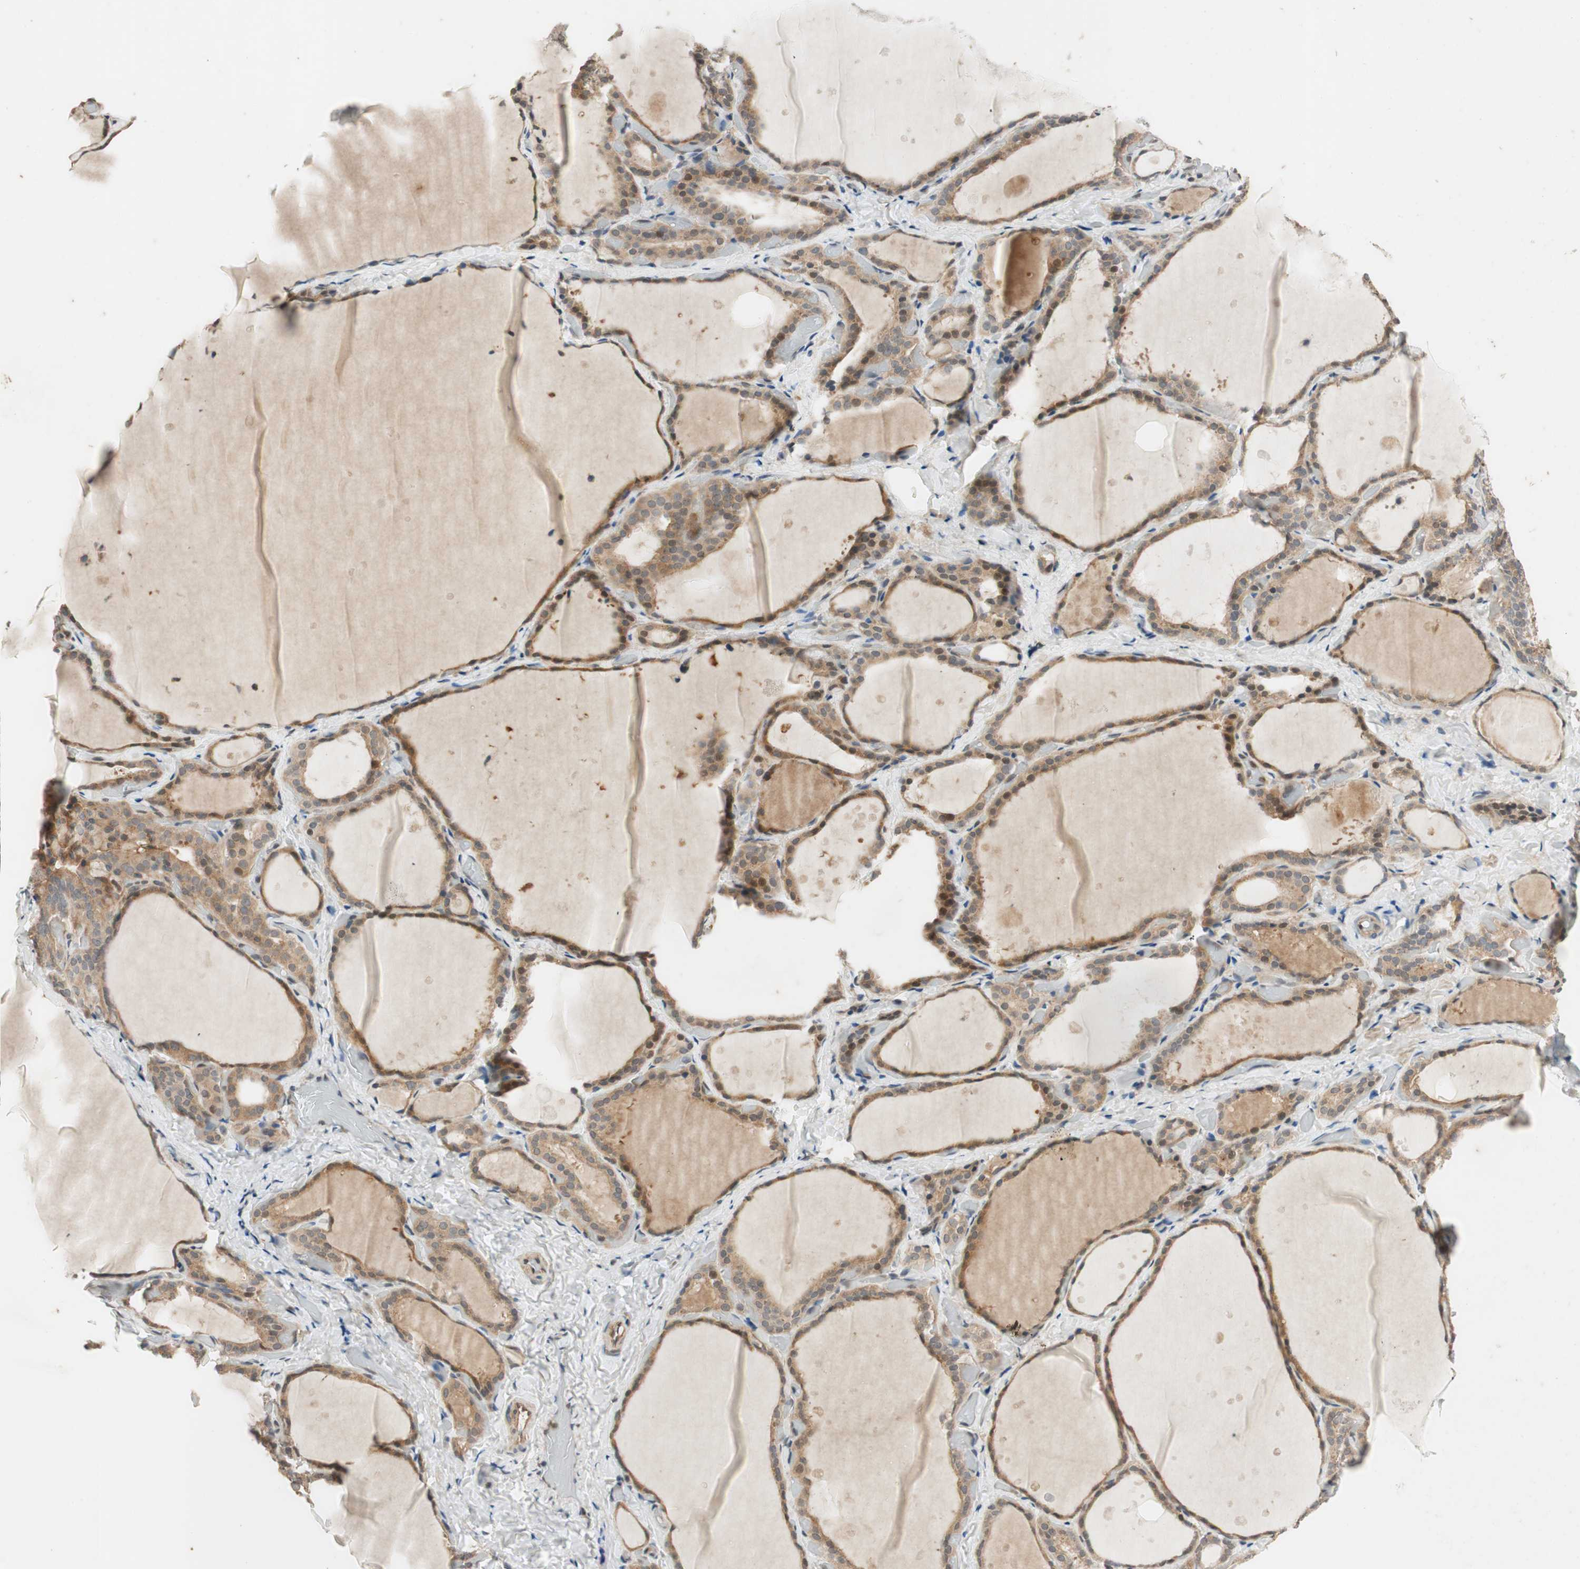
{"staining": {"intensity": "moderate", "quantity": ">75%", "location": "cytoplasmic/membranous"}, "tissue": "thyroid gland", "cell_type": "Glandular cells", "image_type": "normal", "snomed": [{"axis": "morphology", "description": "Normal tissue, NOS"}, {"axis": "topography", "description": "Thyroid gland"}], "caption": "Immunohistochemistry (IHC) of unremarkable thyroid gland reveals medium levels of moderate cytoplasmic/membranous expression in approximately >75% of glandular cells. The staining was performed using DAB to visualize the protein expression in brown, while the nuclei were stained in blue with hematoxylin (Magnification: 20x).", "gene": "GCLM", "patient": {"sex": "female", "age": 44}}